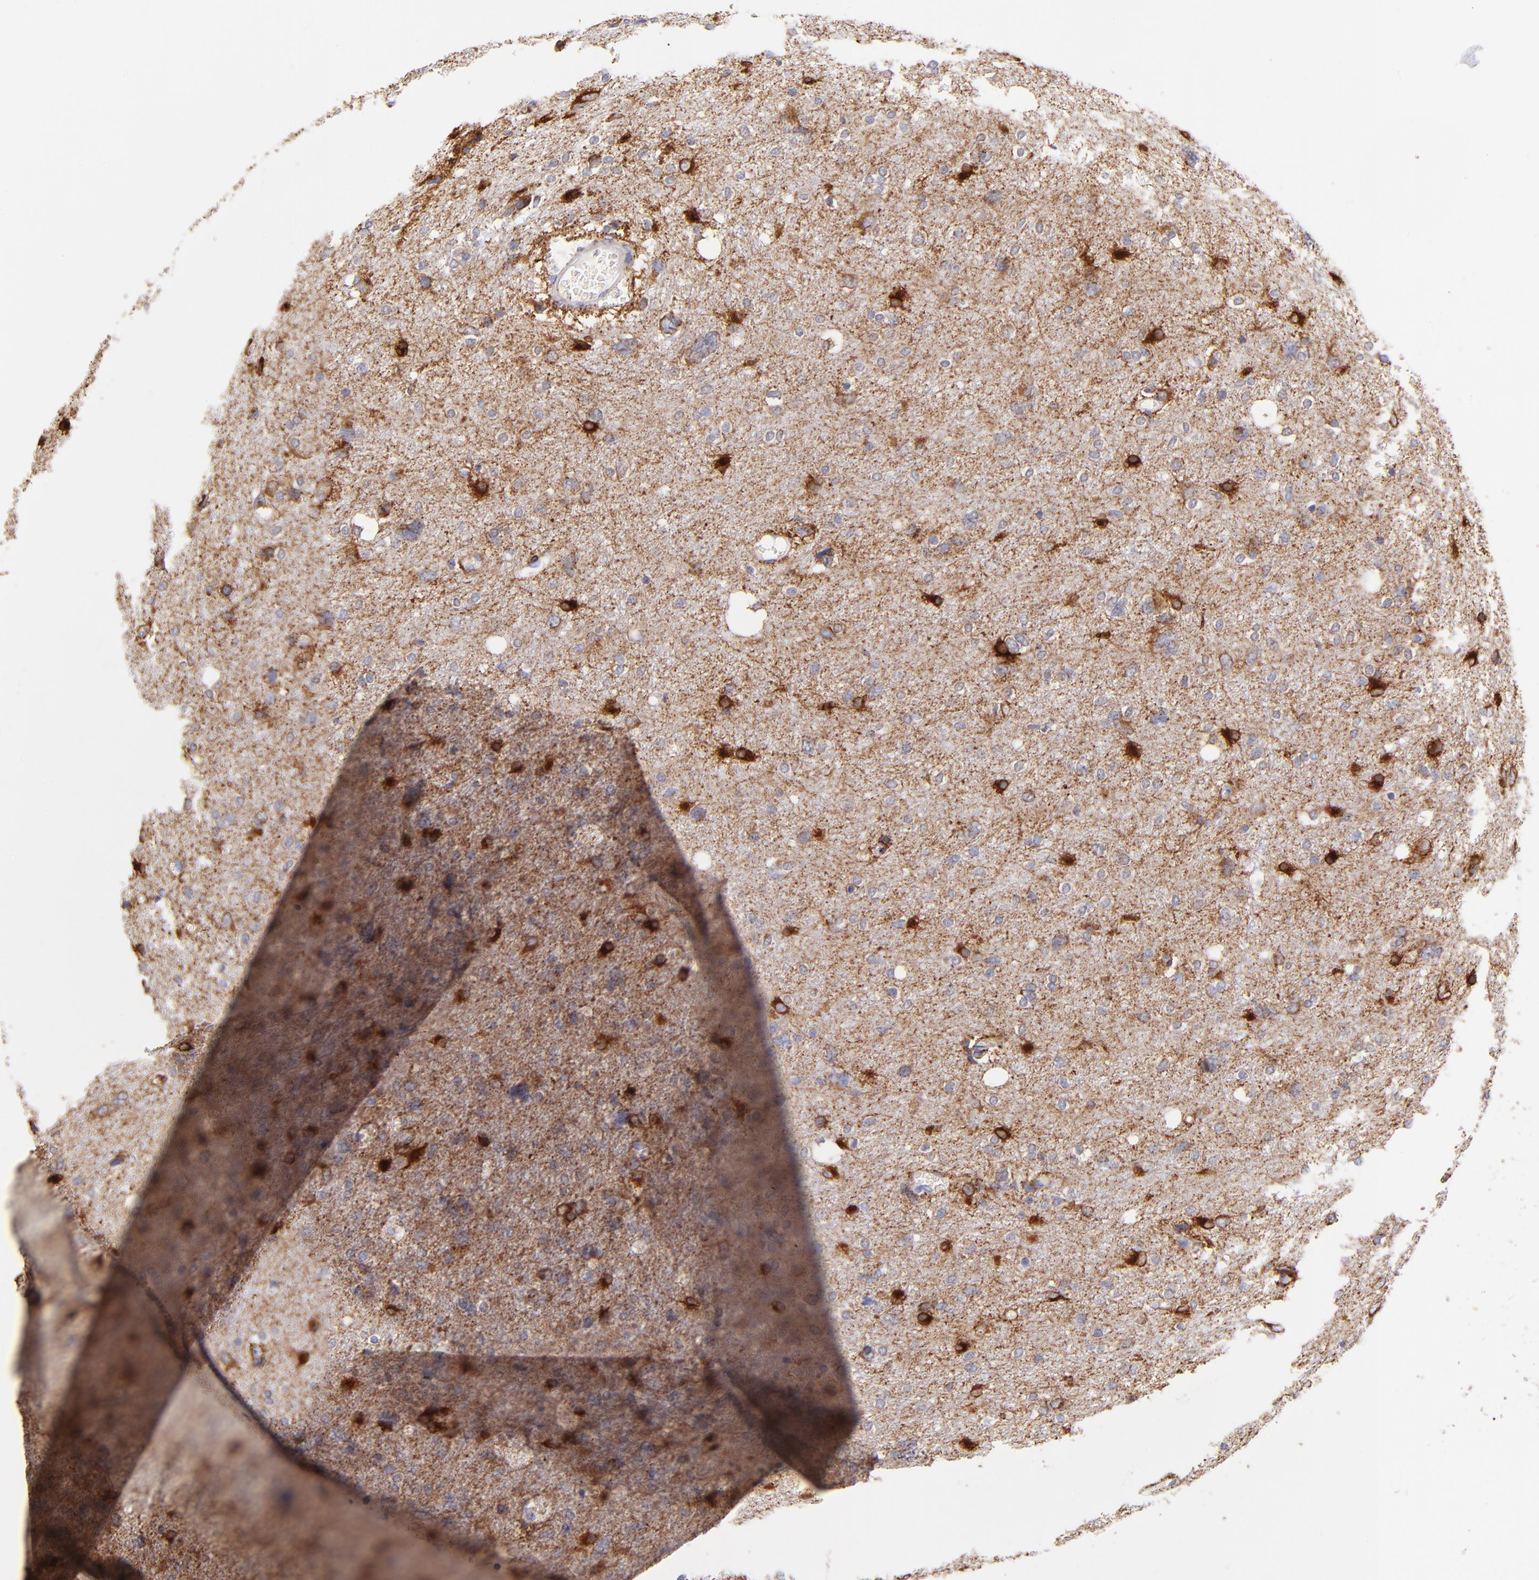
{"staining": {"intensity": "strong", "quantity": "<25%", "location": "cytoplasmic/membranous"}, "tissue": "glioma", "cell_type": "Tumor cells", "image_type": "cancer", "snomed": [{"axis": "morphology", "description": "Glioma, malignant, High grade"}, {"axis": "topography", "description": "Brain"}], "caption": "Immunohistochemistry of glioma displays medium levels of strong cytoplasmic/membranous positivity in approximately <25% of tumor cells. The protein of interest is shown in brown color, while the nuclei are stained blue.", "gene": "SPARC", "patient": {"sex": "female", "age": 59}}